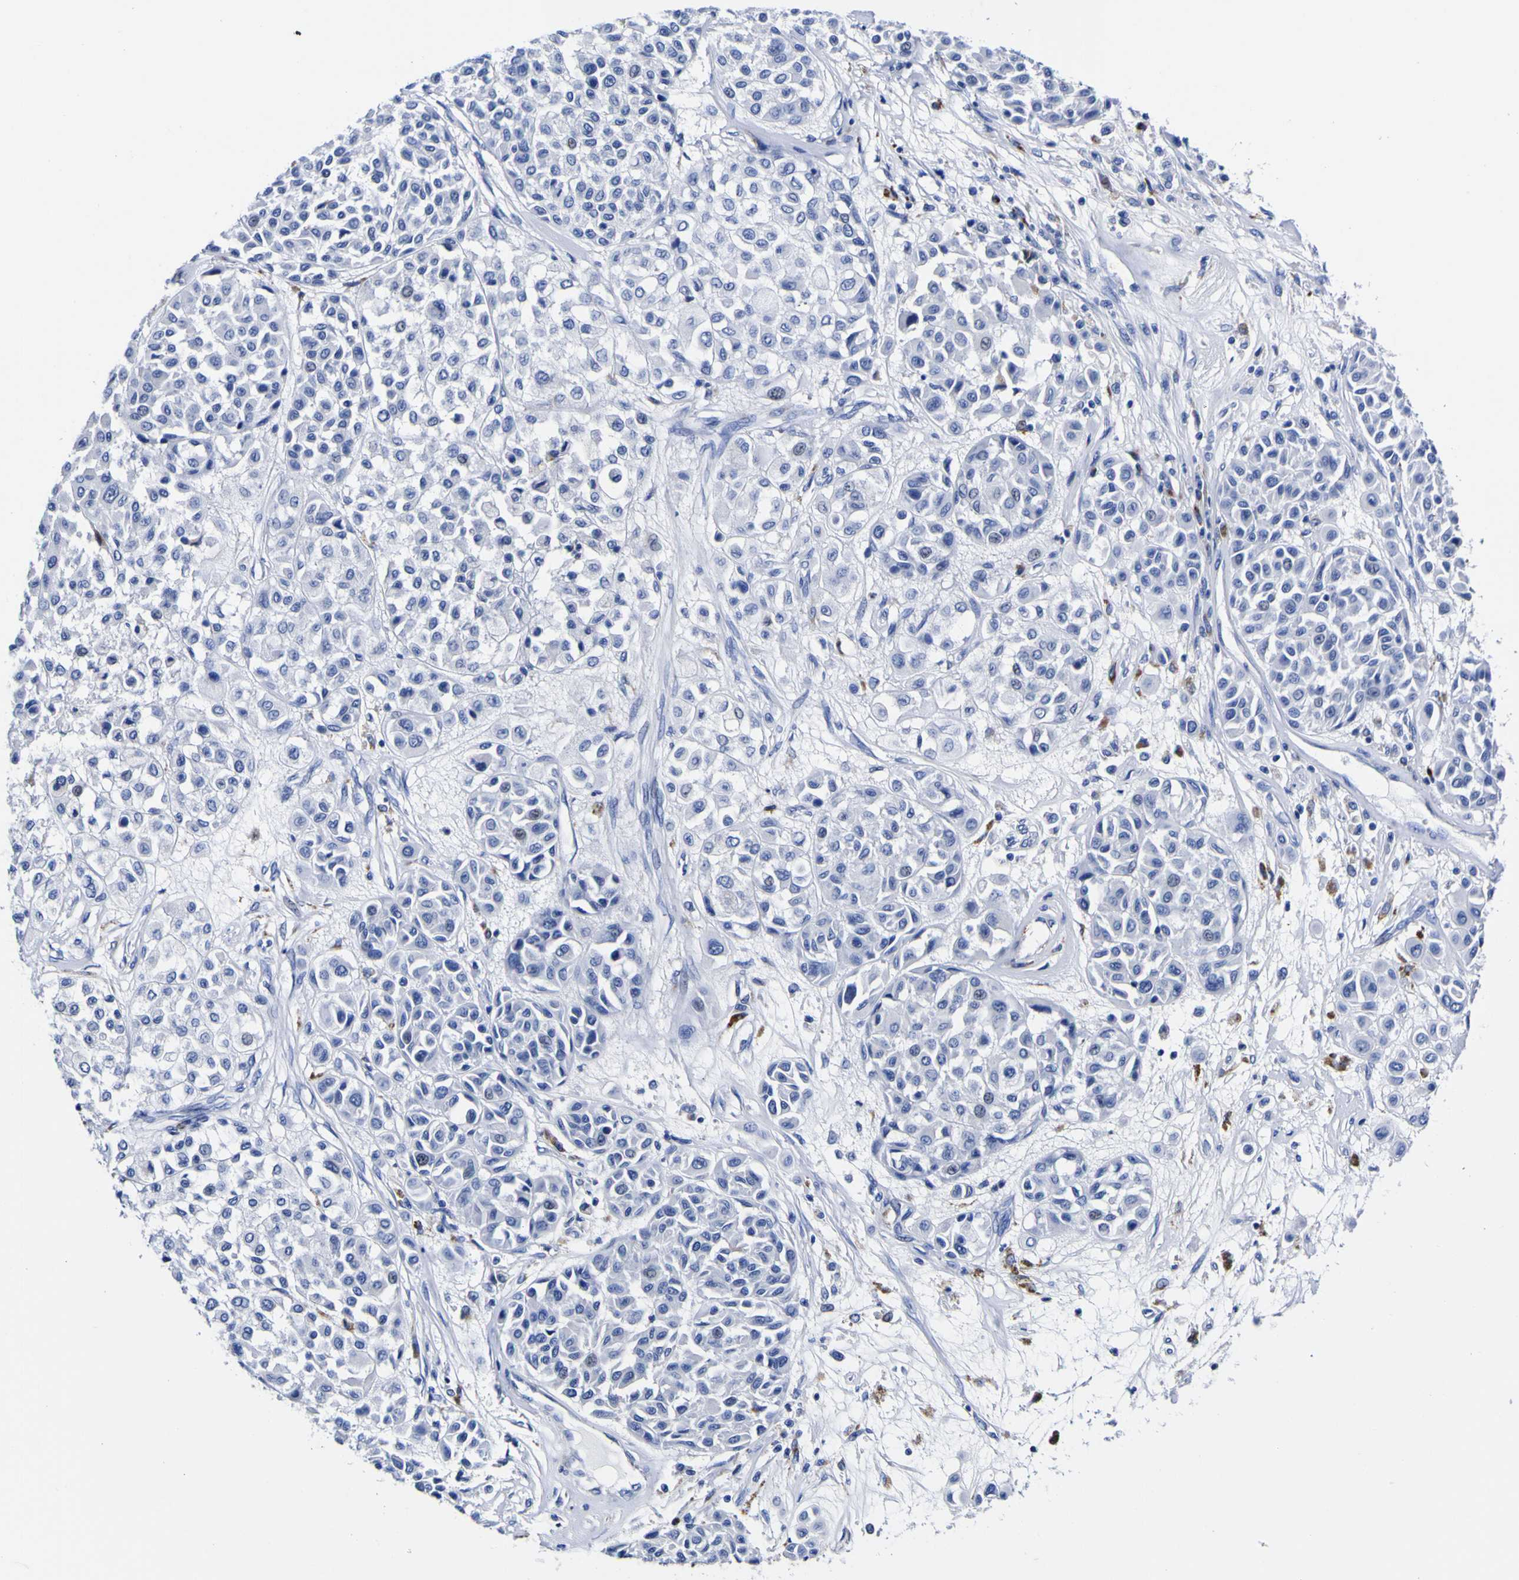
{"staining": {"intensity": "negative", "quantity": "none", "location": "none"}, "tissue": "melanoma", "cell_type": "Tumor cells", "image_type": "cancer", "snomed": [{"axis": "morphology", "description": "Malignant melanoma, Metastatic site"}, {"axis": "topography", "description": "Soft tissue"}], "caption": "This is an immunohistochemistry (IHC) image of human malignant melanoma (metastatic site). There is no positivity in tumor cells.", "gene": "HLA-DQA1", "patient": {"sex": "male", "age": 41}}